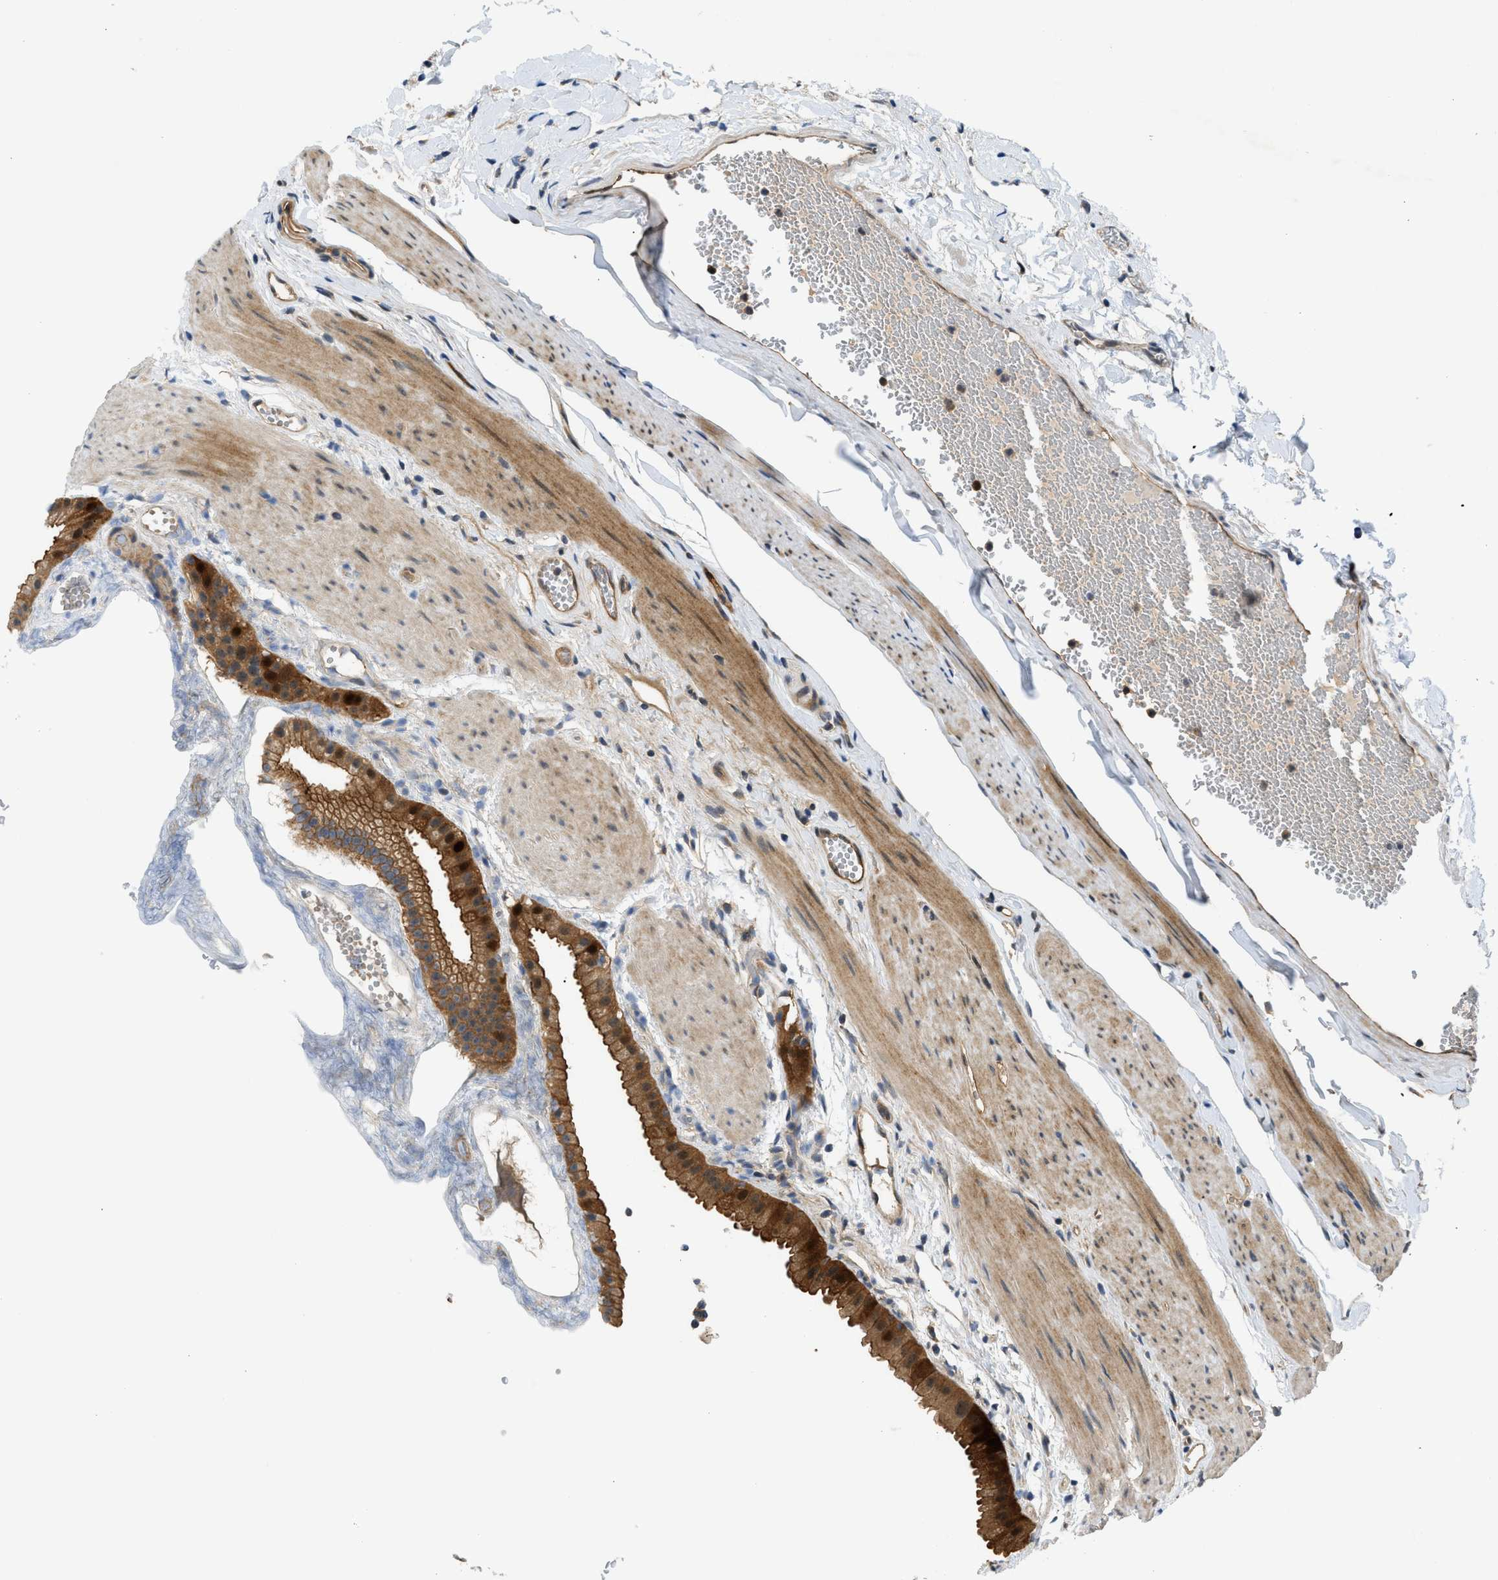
{"staining": {"intensity": "strong", "quantity": ">75%", "location": "cytoplasmic/membranous,nuclear"}, "tissue": "gallbladder", "cell_type": "Glandular cells", "image_type": "normal", "snomed": [{"axis": "morphology", "description": "Normal tissue, NOS"}, {"axis": "topography", "description": "Gallbladder"}], "caption": "IHC of normal human gallbladder demonstrates high levels of strong cytoplasmic/membranous,nuclear positivity in about >75% of glandular cells. (IHC, brightfield microscopy, high magnification).", "gene": "TRAK2", "patient": {"sex": "female", "age": 64}}